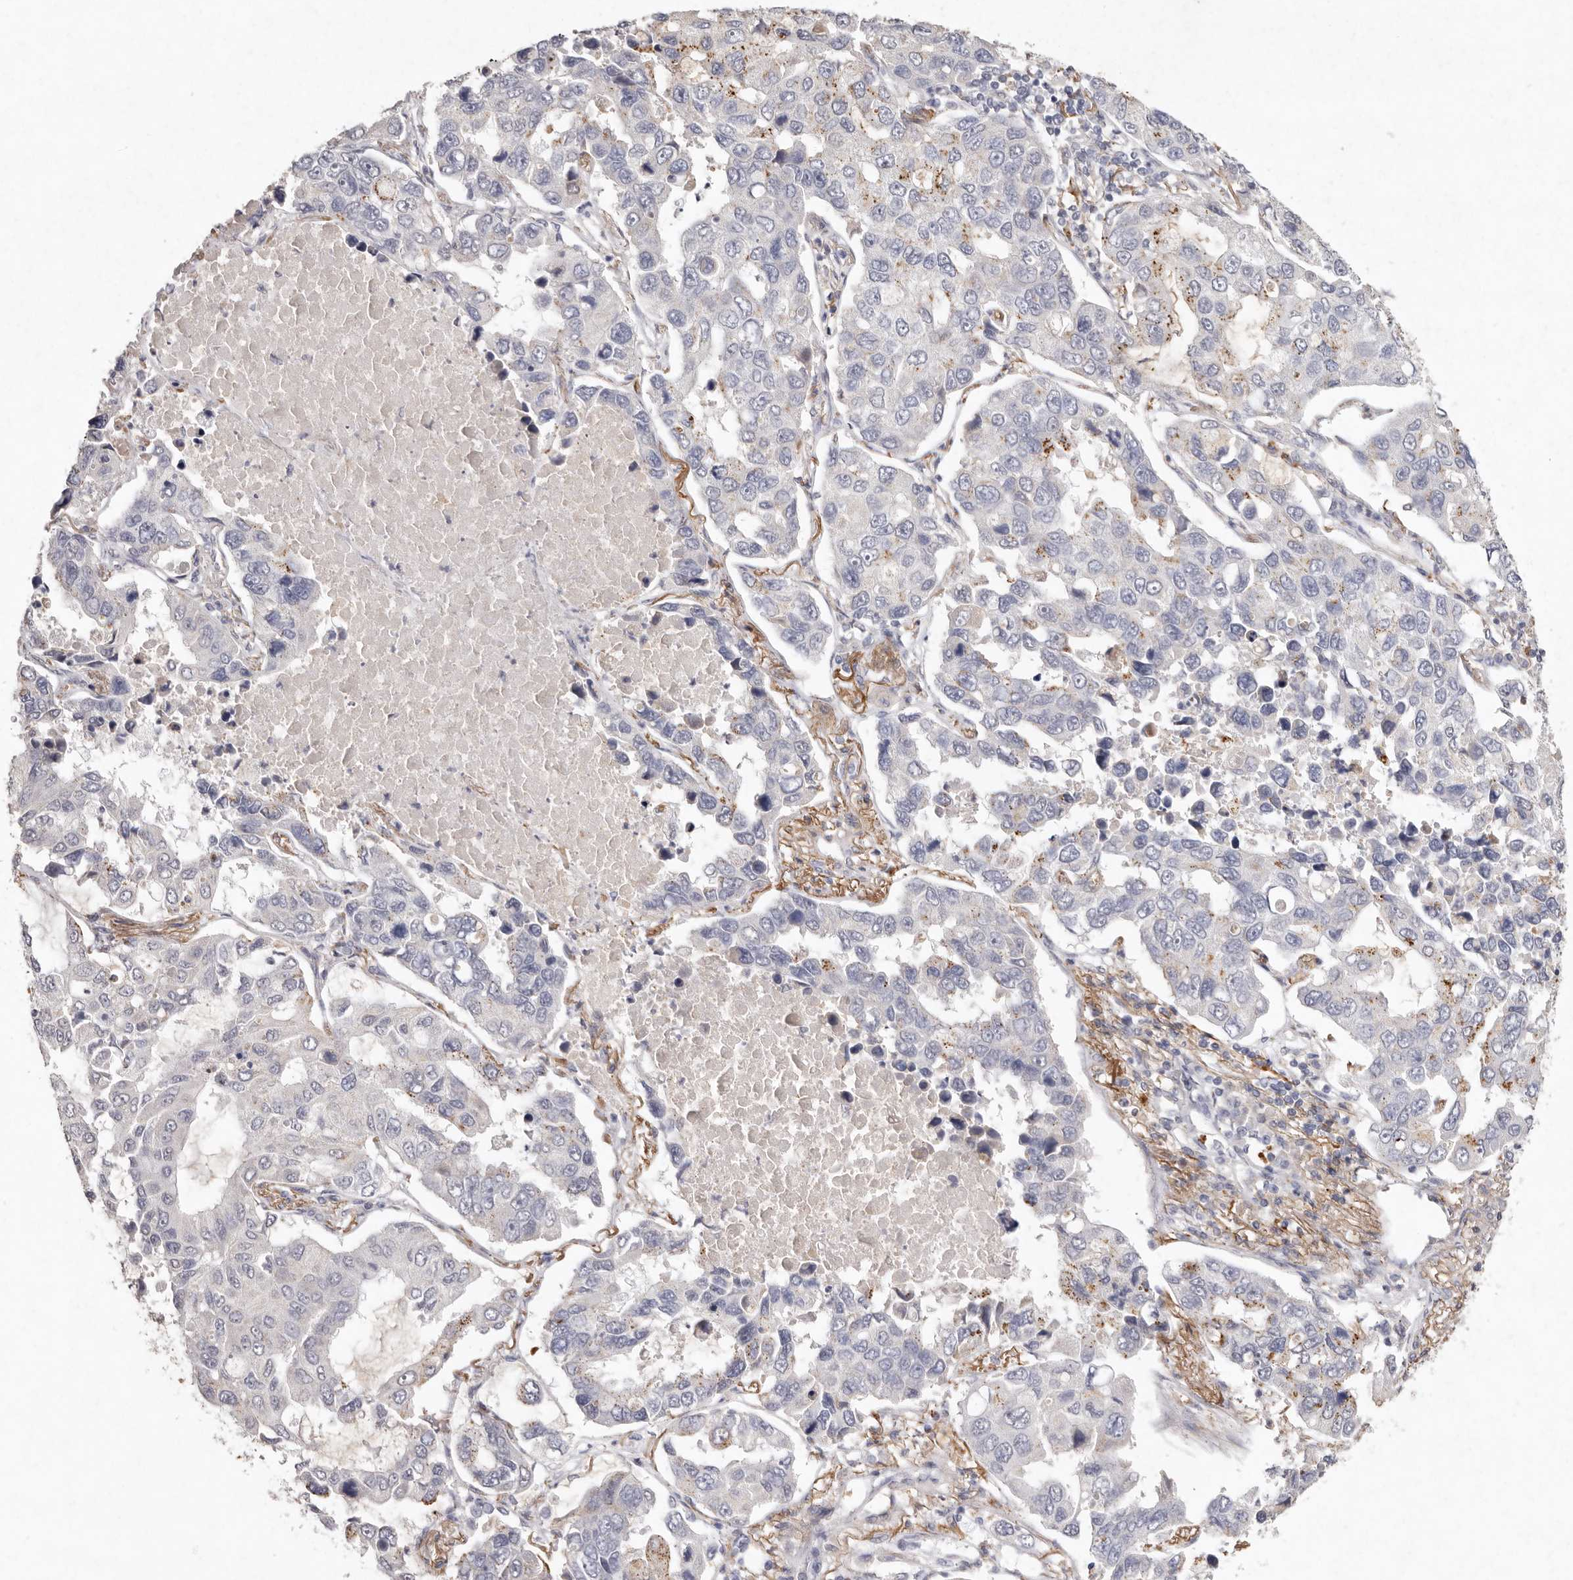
{"staining": {"intensity": "moderate", "quantity": "<25%", "location": "cytoplasmic/membranous"}, "tissue": "lung cancer", "cell_type": "Tumor cells", "image_type": "cancer", "snomed": [{"axis": "morphology", "description": "Adenocarcinoma, NOS"}, {"axis": "topography", "description": "Lung"}], "caption": "Immunohistochemistry (IHC) (DAB (3,3'-diaminobenzidine)) staining of human lung adenocarcinoma reveals moderate cytoplasmic/membranous protein staining in about <25% of tumor cells. (DAB IHC, brown staining for protein, blue staining for nuclei).", "gene": "FAM185A", "patient": {"sex": "male", "age": 64}}